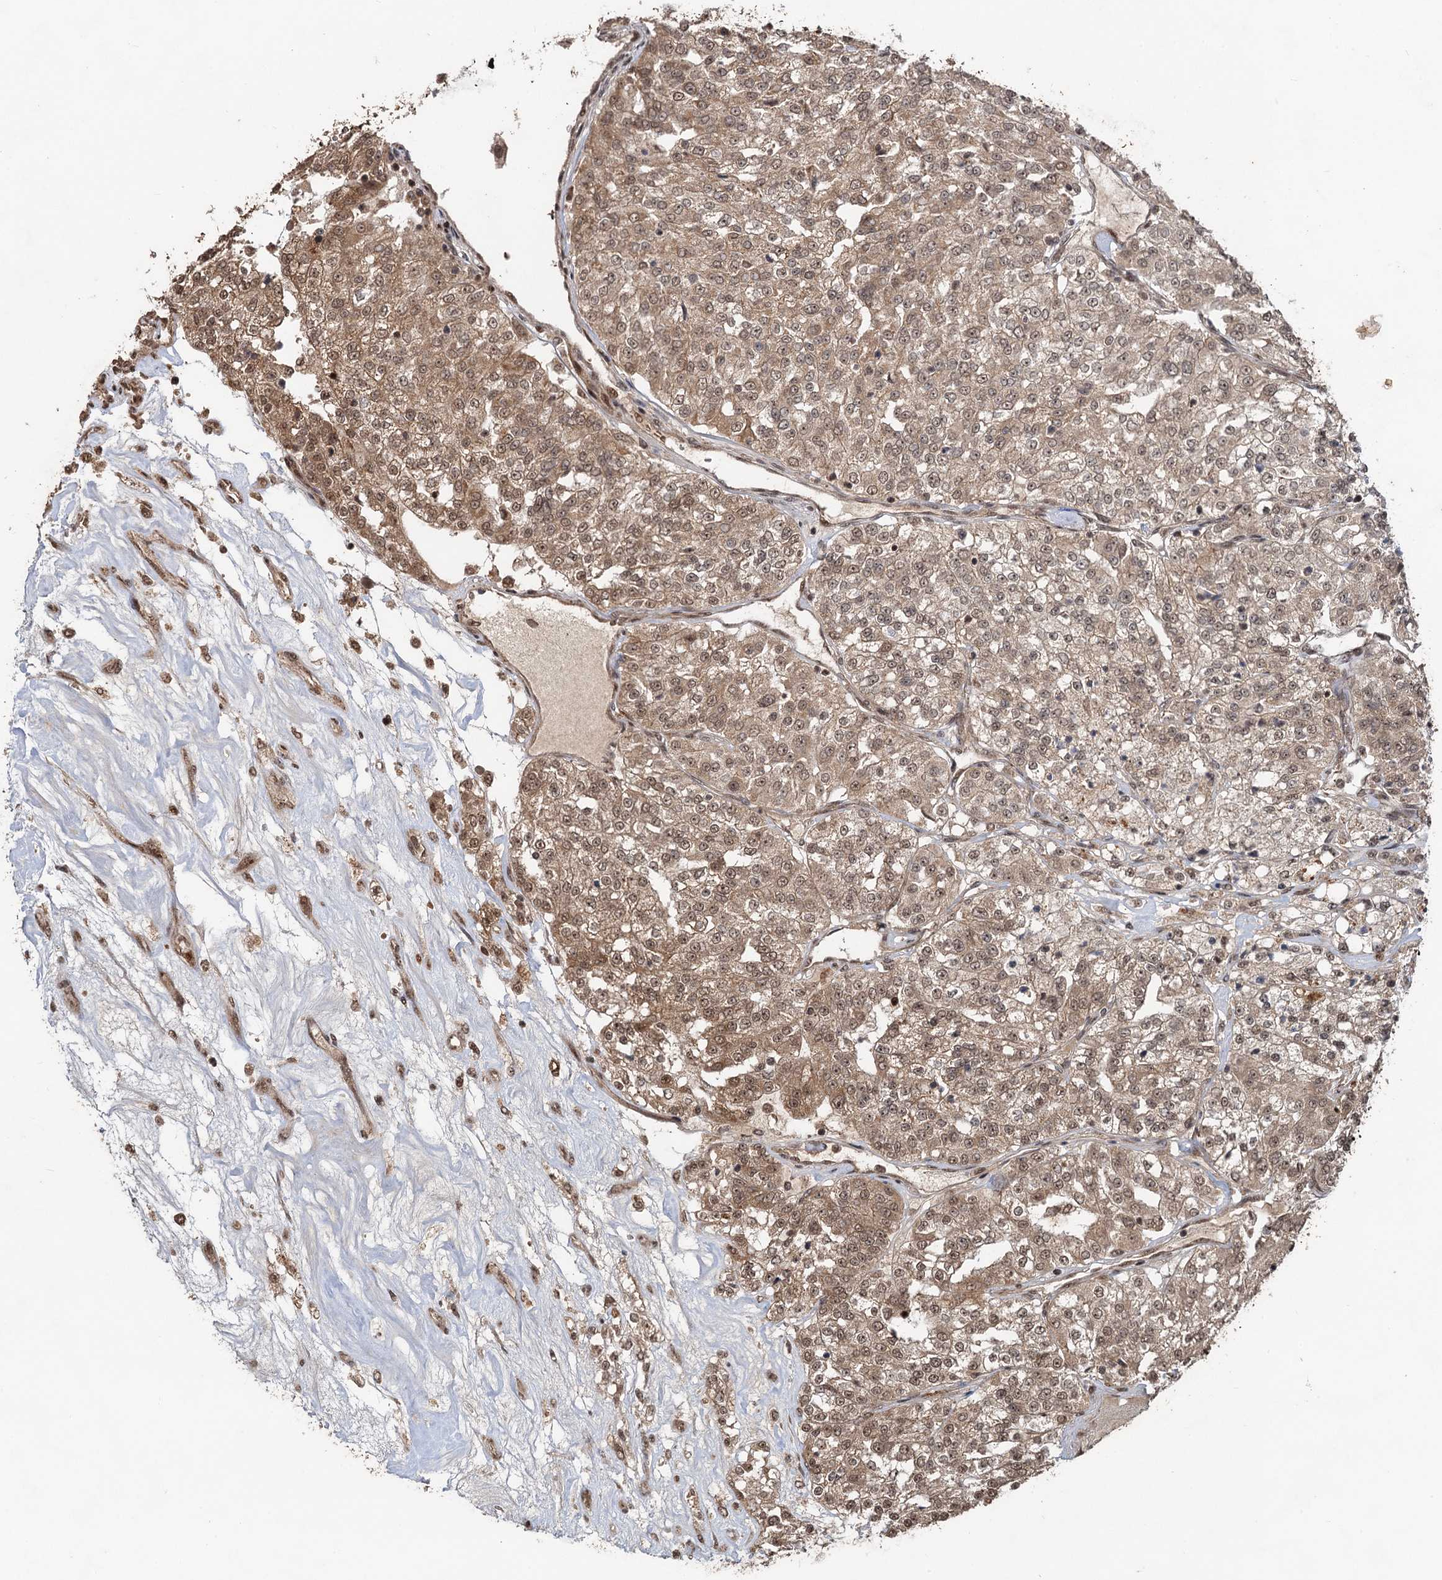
{"staining": {"intensity": "moderate", "quantity": "25%-75%", "location": "cytoplasmic/membranous,nuclear"}, "tissue": "renal cancer", "cell_type": "Tumor cells", "image_type": "cancer", "snomed": [{"axis": "morphology", "description": "Adenocarcinoma, NOS"}, {"axis": "topography", "description": "Kidney"}], "caption": "Immunohistochemistry (IHC) of human renal cancer (adenocarcinoma) displays medium levels of moderate cytoplasmic/membranous and nuclear expression in about 25%-75% of tumor cells. (Stains: DAB in brown, nuclei in blue, Microscopy: brightfield microscopy at high magnification).", "gene": "REP15", "patient": {"sex": "female", "age": 63}}